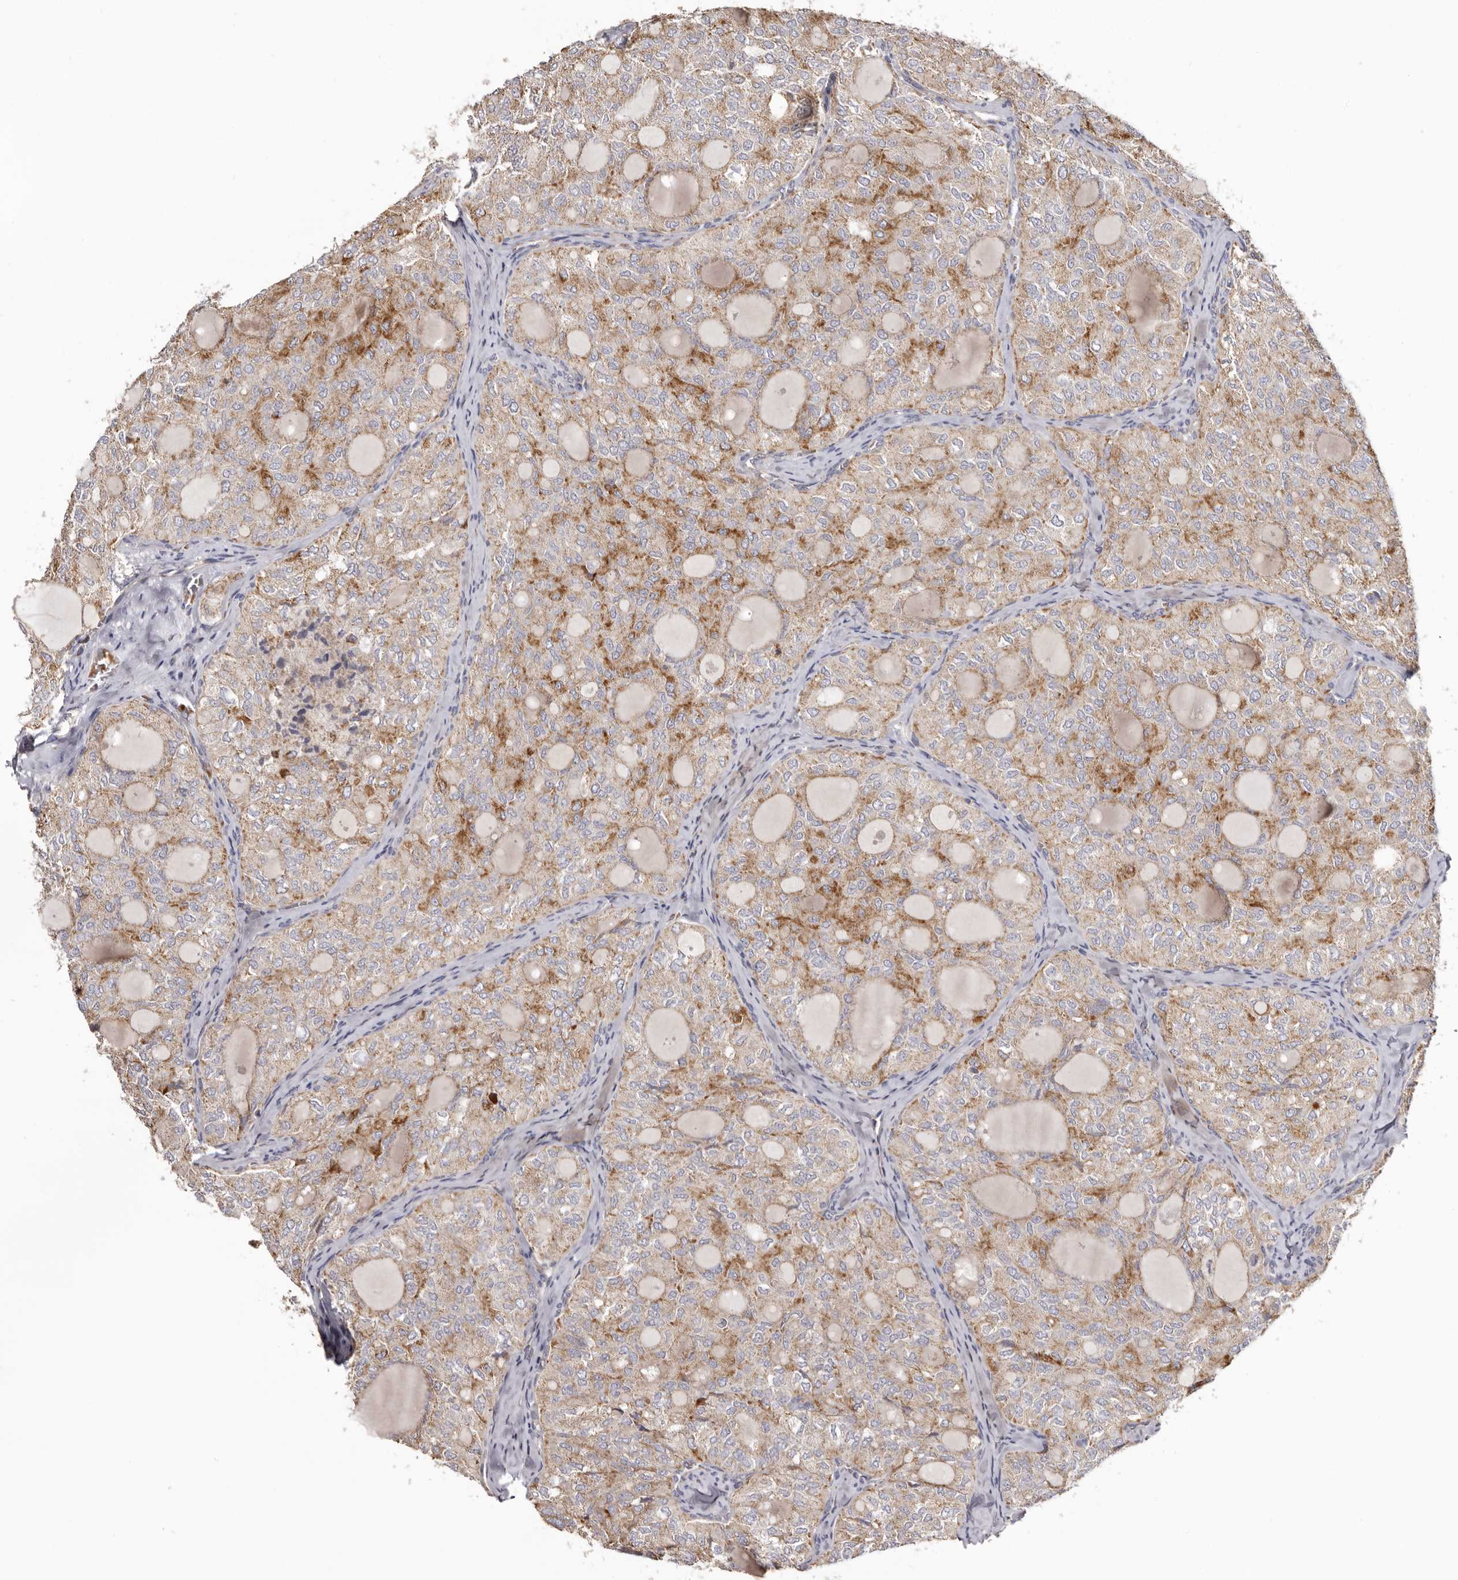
{"staining": {"intensity": "moderate", "quantity": "25%-75%", "location": "cytoplasmic/membranous"}, "tissue": "thyroid cancer", "cell_type": "Tumor cells", "image_type": "cancer", "snomed": [{"axis": "morphology", "description": "Follicular adenoma carcinoma, NOS"}, {"axis": "topography", "description": "Thyroid gland"}], "caption": "Immunohistochemical staining of follicular adenoma carcinoma (thyroid) demonstrates moderate cytoplasmic/membranous protein positivity in approximately 25%-75% of tumor cells. (Stains: DAB in brown, nuclei in blue, Microscopy: brightfield microscopy at high magnification).", "gene": "MECR", "patient": {"sex": "male", "age": 75}}